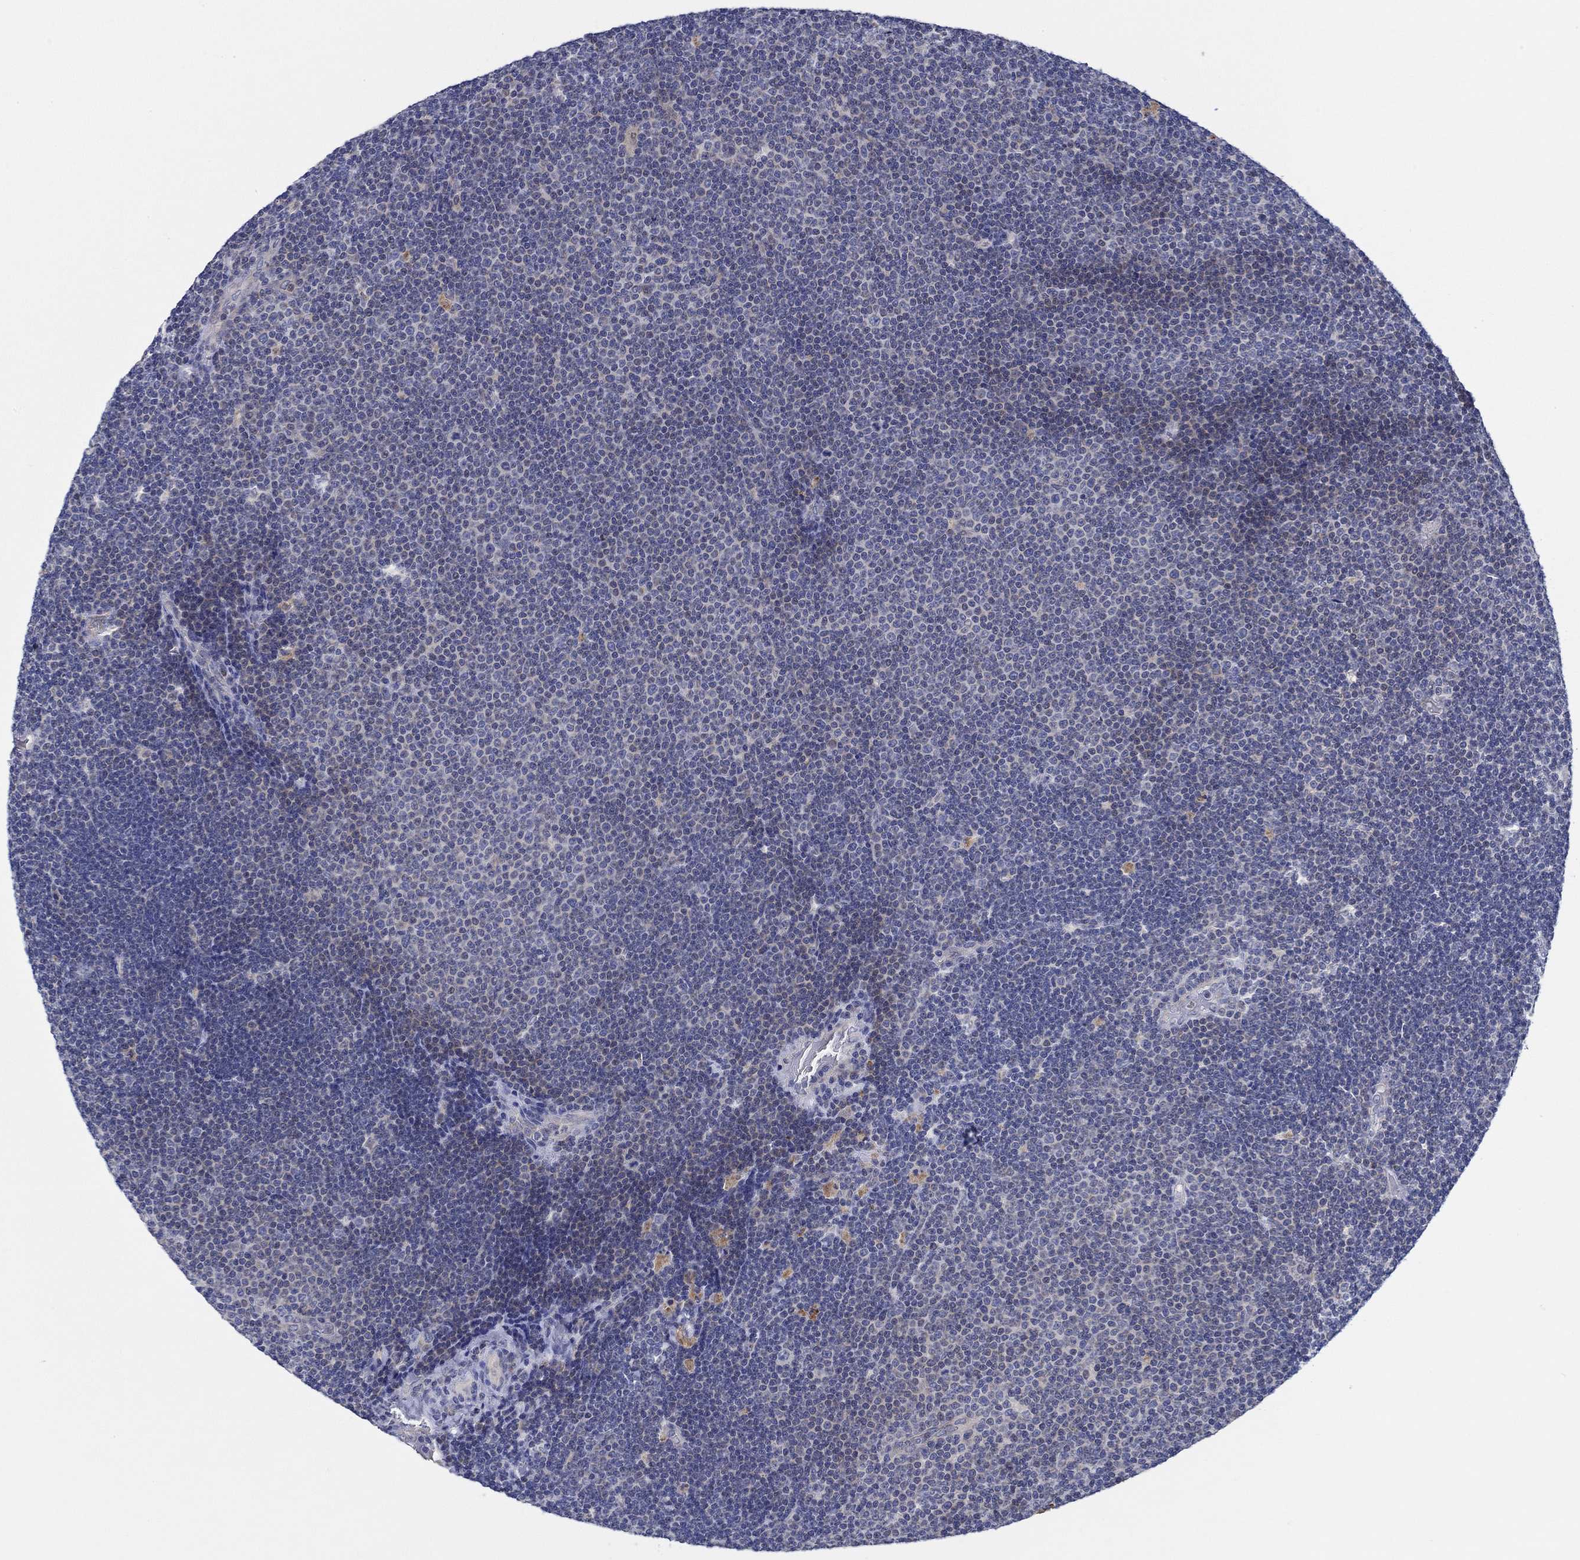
{"staining": {"intensity": "negative", "quantity": "none", "location": "none"}, "tissue": "lymphoma", "cell_type": "Tumor cells", "image_type": "cancer", "snomed": [{"axis": "morphology", "description": "Malignant lymphoma, non-Hodgkin's type, Low grade"}, {"axis": "topography", "description": "Brain"}], "caption": "Protein analysis of malignant lymphoma, non-Hodgkin's type (low-grade) displays no significant staining in tumor cells.", "gene": "CFAP61", "patient": {"sex": "female", "age": 66}}